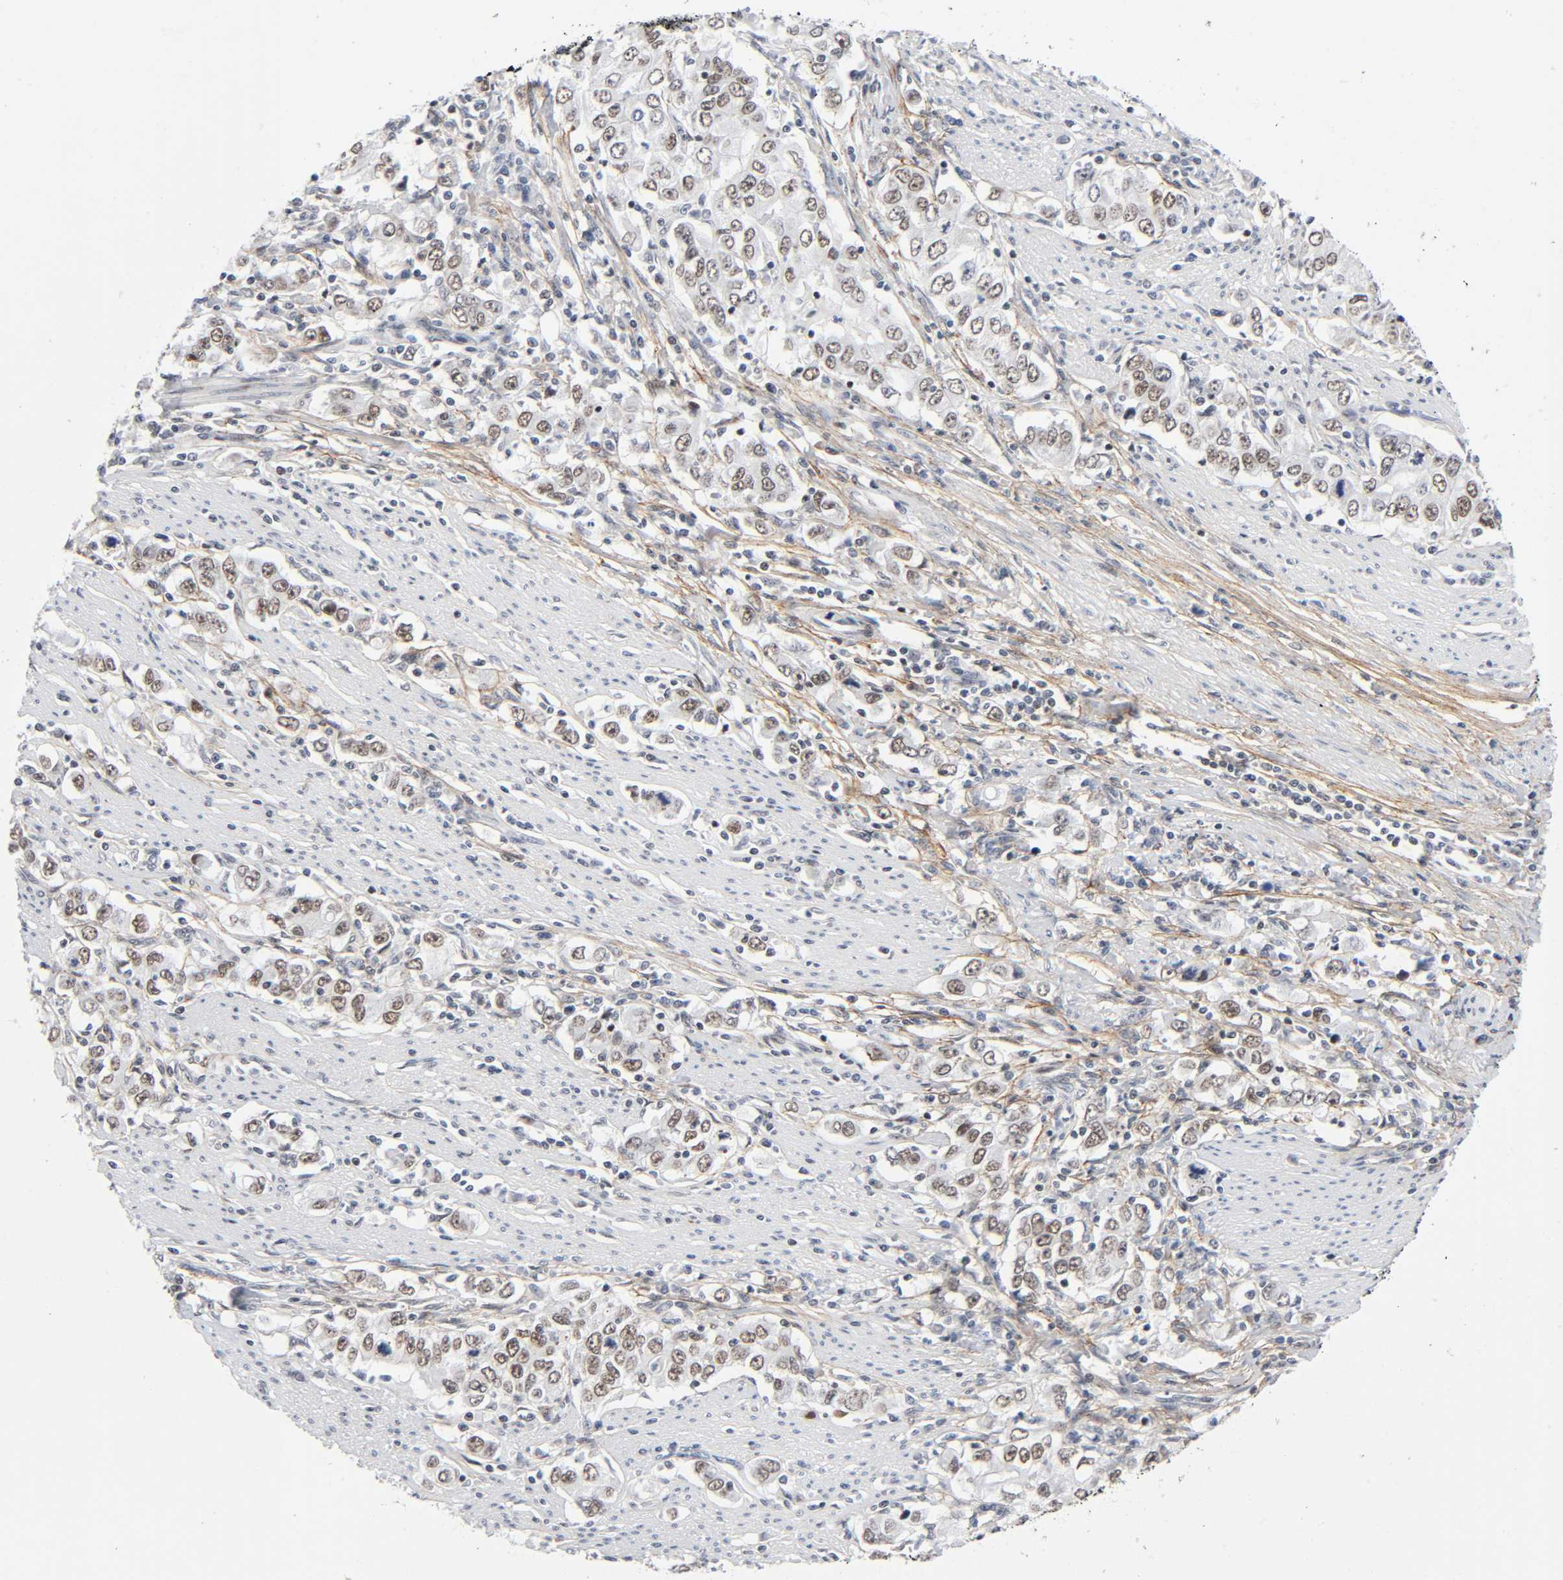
{"staining": {"intensity": "weak", "quantity": ">75%", "location": "nuclear"}, "tissue": "stomach cancer", "cell_type": "Tumor cells", "image_type": "cancer", "snomed": [{"axis": "morphology", "description": "Adenocarcinoma, NOS"}, {"axis": "topography", "description": "Stomach, lower"}], "caption": "Stomach cancer stained with DAB (3,3'-diaminobenzidine) IHC reveals low levels of weak nuclear expression in about >75% of tumor cells.", "gene": "DIDO1", "patient": {"sex": "female", "age": 72}}